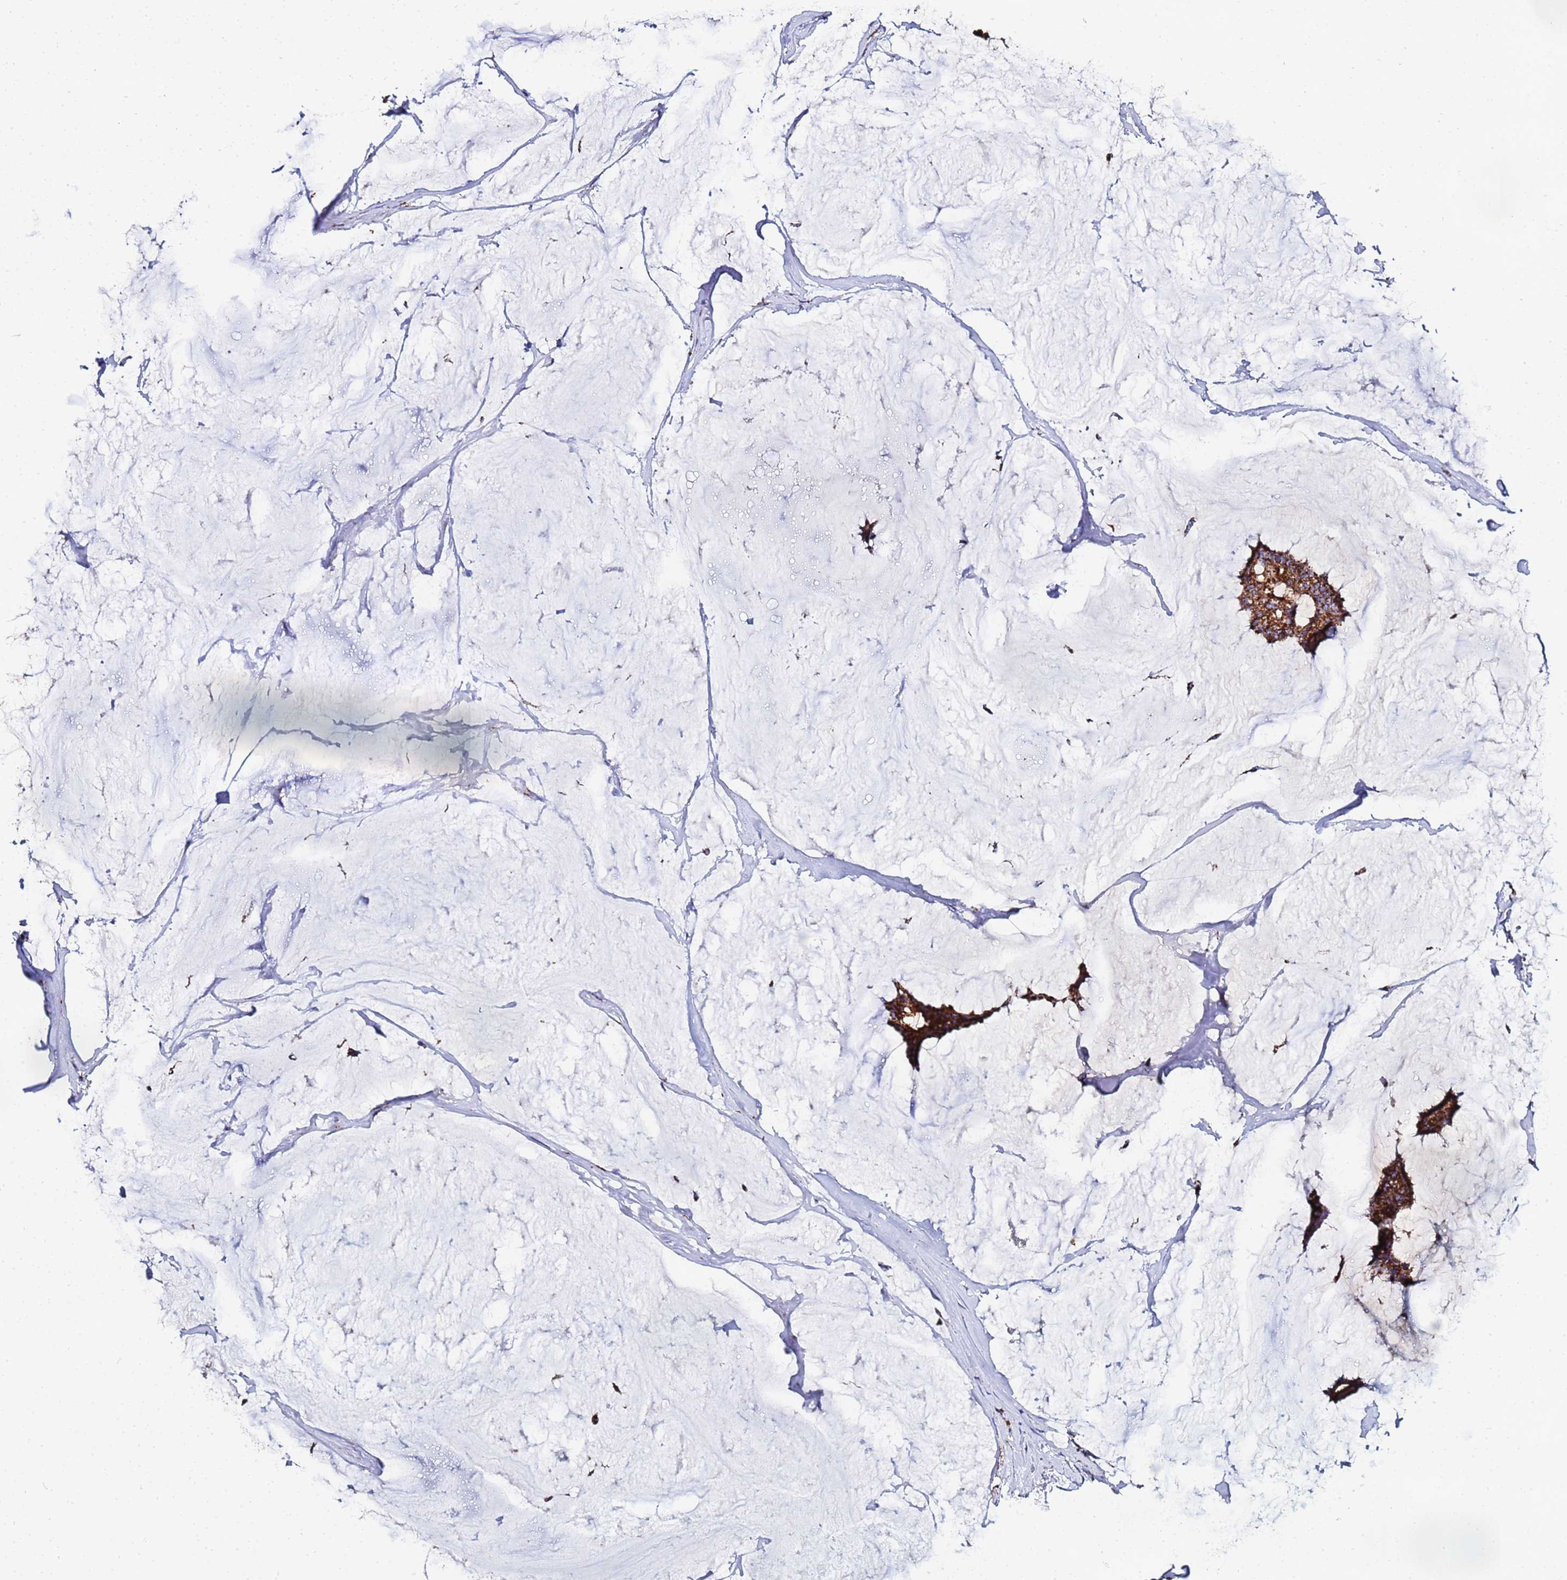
{"staining": {"intensity": "strong", "quantity": ">75%", "location": "cytoplasmic/membranous"}, "tissue": "breast cancer", "cell_type": "Tumor cells", "image_type": "cancer", "snomed": [{"axis": "morphology", "description": "Duct carcinoma"}, {"axis": "topography", "description": "Breast"}], "caption": "About >75% of tumor cells in intraductal carcinoma (breast) exhibit strong cytoplasmic/membranous protein positivity as visualized by brown immunohistochemical staining.", "gene": "GLUD1", "patient": {"sex": "female", "age": 93}}